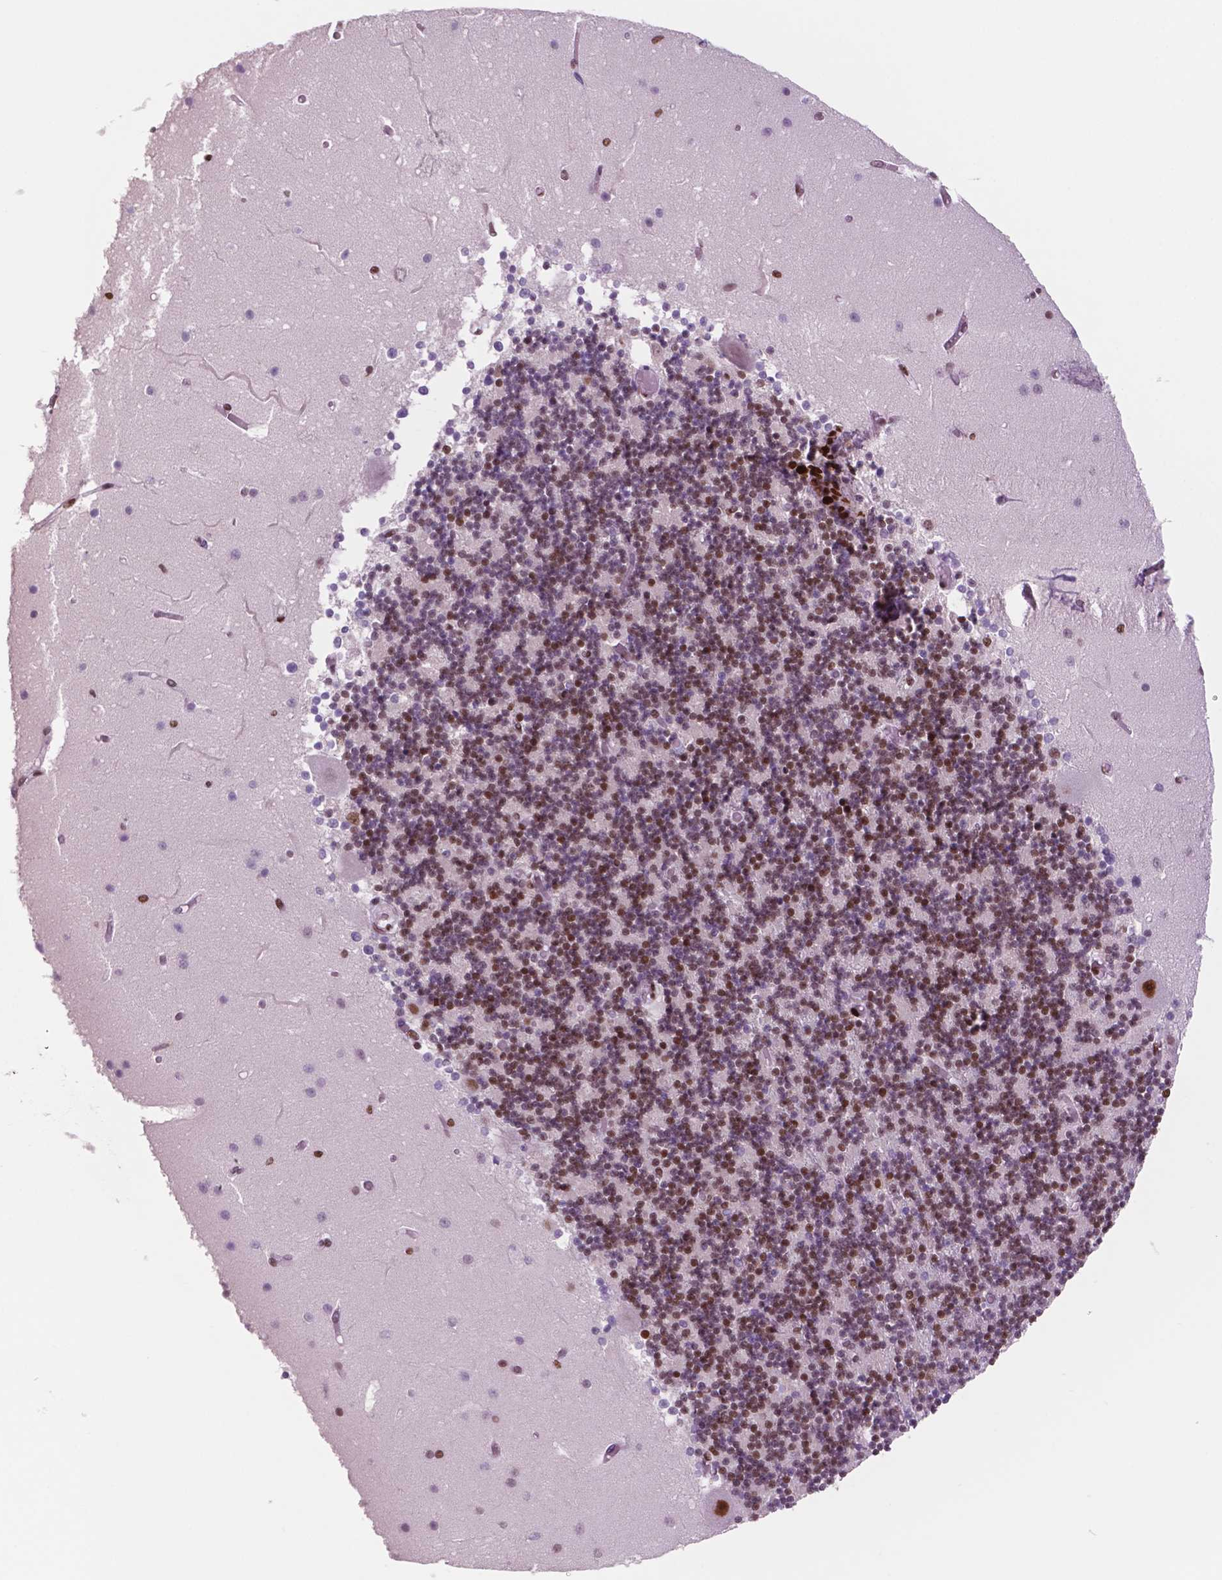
{"staining": {"intensity": "moderate", "quantity": ">75%", "location": "nuclear"}, "tissue": "cerebellum", "cell_type": "Cells in granular layer", "image_type": "normal", "snomed": [{"axis": "morphology", "description": "Normal tissue, NOS"}, {"axis": "topography", "description": "Cerebellum"}], "caption": "The immunohistochemical stain labels moderate nuclear staining in cells in granular layer of normal cerebellum.", "gene": "MSH6", "patient": {"sex": "female", "age": 28}}